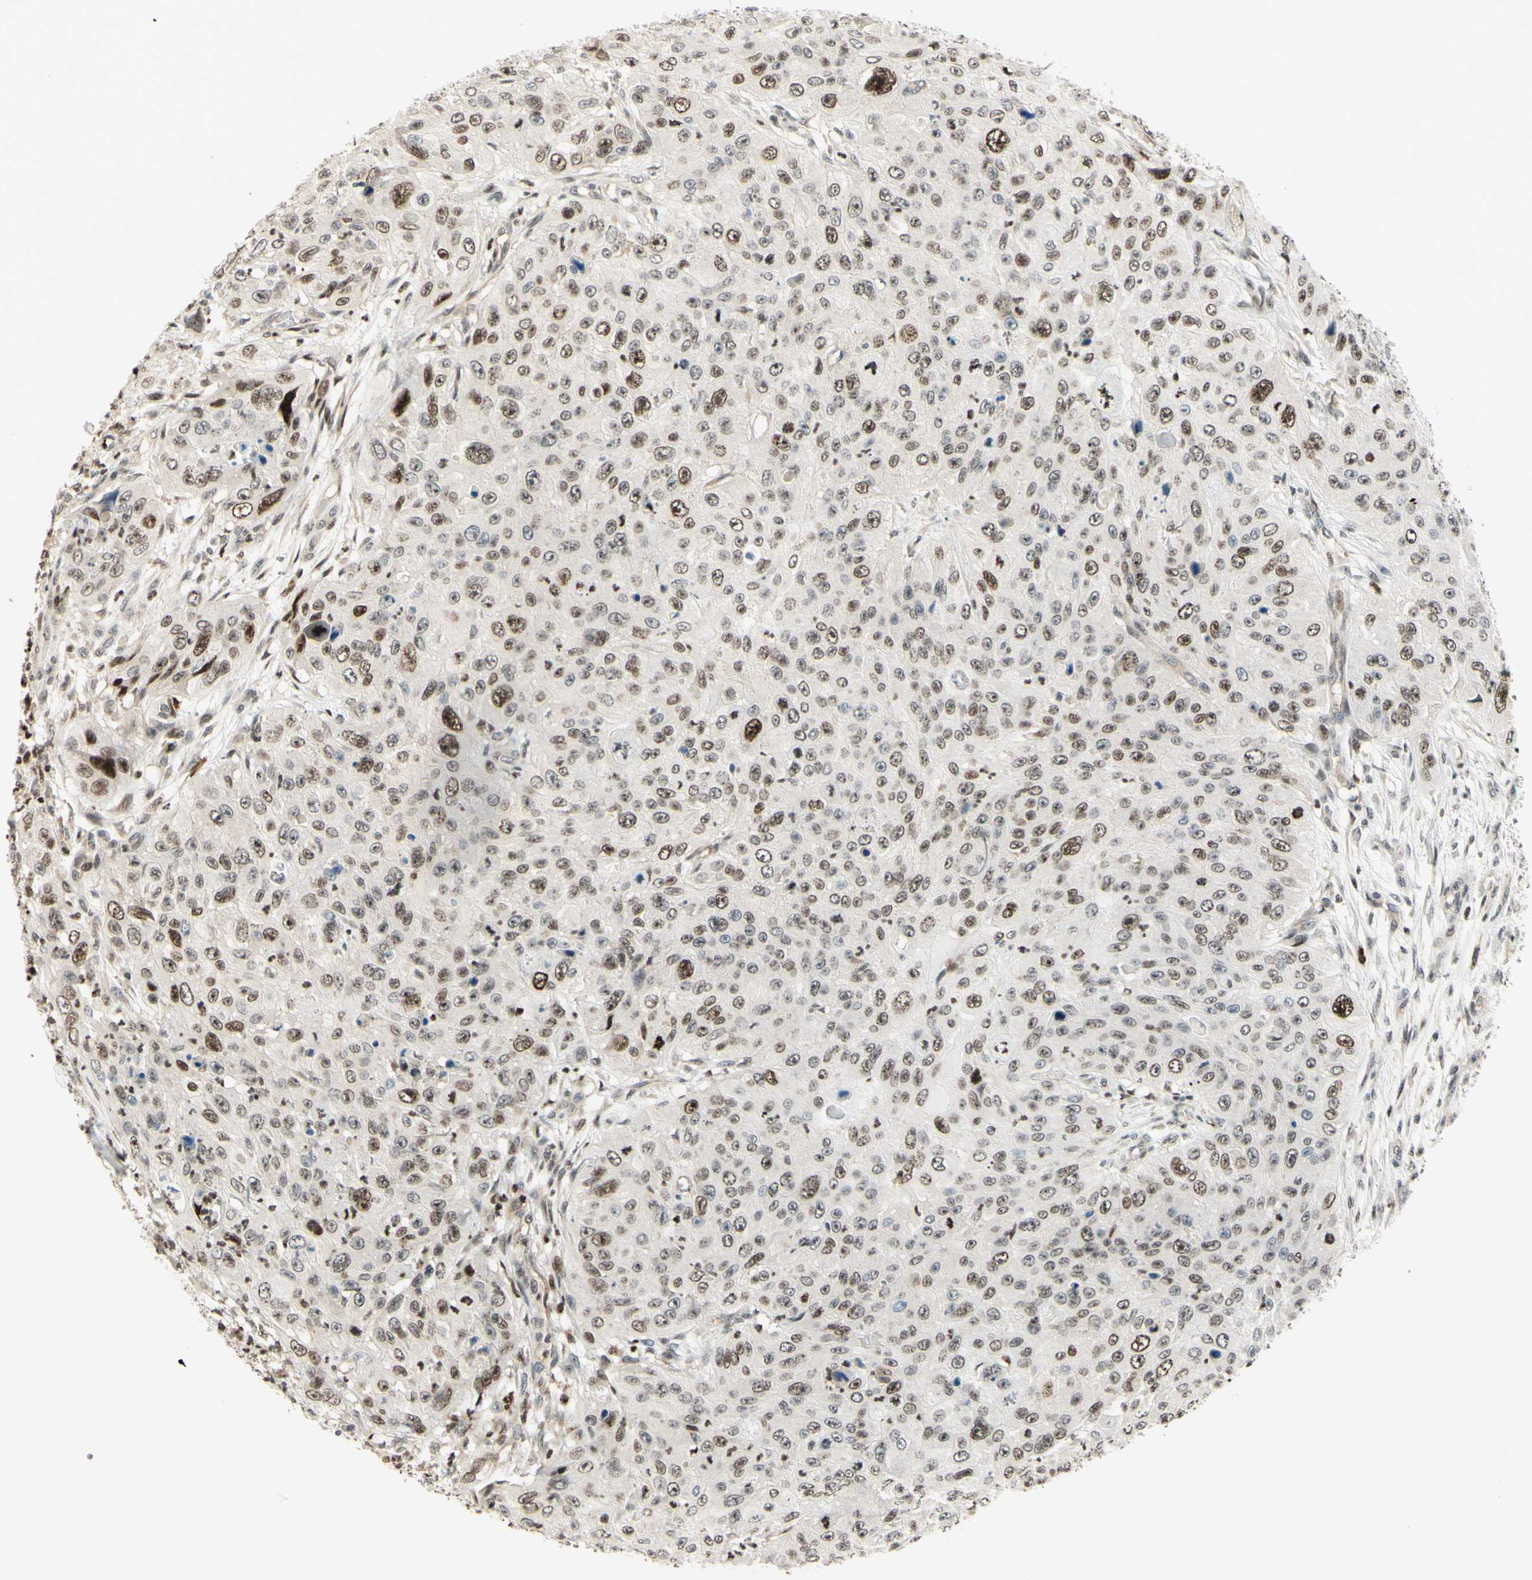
{"staining": {"intensity": "moderate", "quantity": "25%-75%", "location": "cytoplasmic/membranous,nuclear"}, "tissue": "skin cancer", "cell_type": "Tumor cells", "image_type": "cancer", "snomed": [{"axis": "morphology", "description": "Squamous cell carcinoma, NOS"}, {"axis": "topography", "description": "Skin"}], "caption": "Moderate cytoplasmic/membranous and nuclear positivity for a protein is identified in approximately 25%-75% of tumor cells of skin squamous cell carcinoma using immunohistochemistry (IHC).", "gene": "CDKL5", "patient": {"sex": "female", "age": 80}}